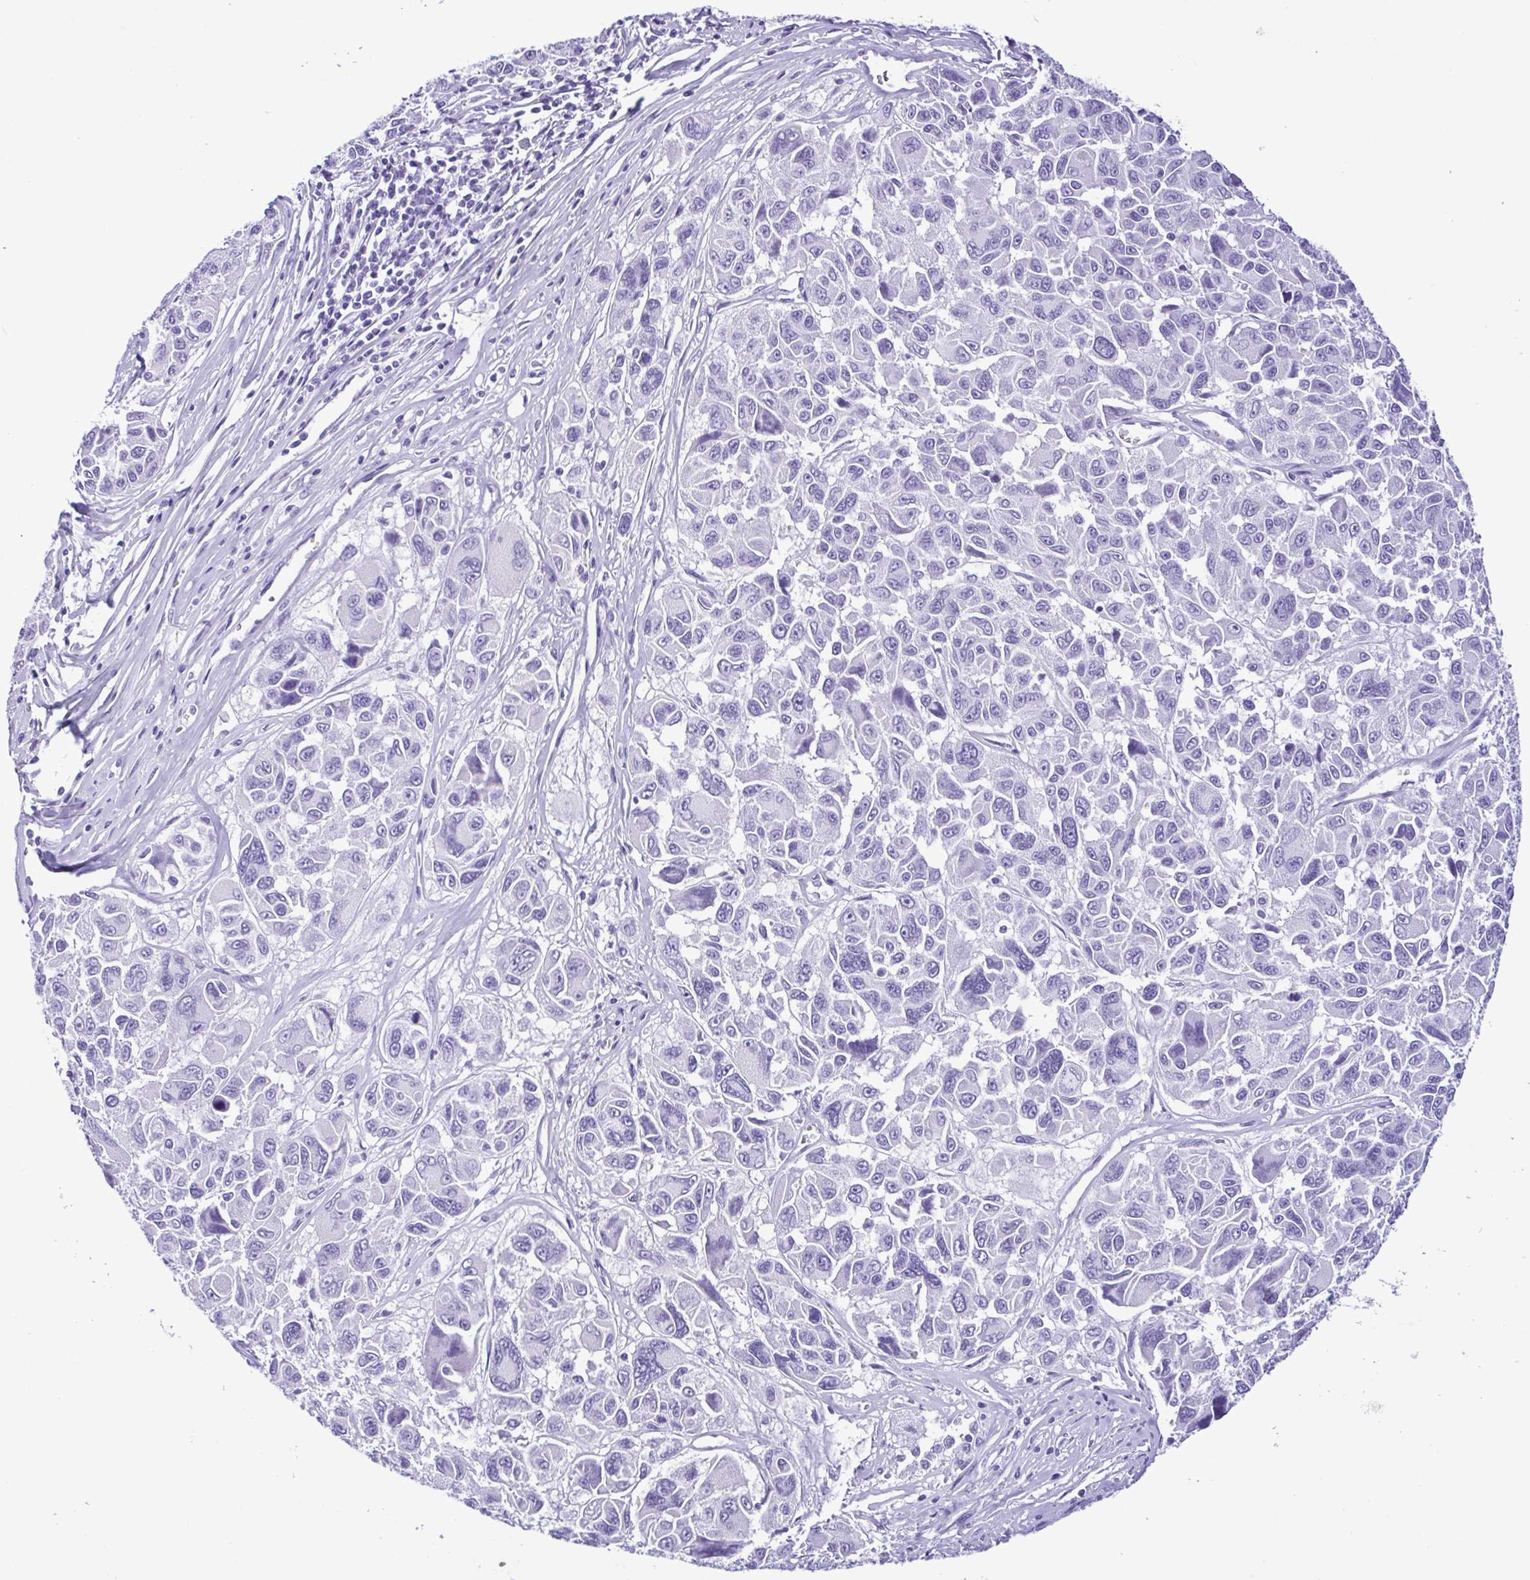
{"staining": {"intensity": "negative", "quantity": "none", "location": "none"}, "tissue": "melanoma", "cell_type": "Tumor cells", "image_type": "cancer", "snomed": [{"axis": "morphology", "description": "Malignant melanoma, NOS"}, {"axis": "topography", "description": "Skin"}], "caption": "This is a image of IHC staining of malignant melanoma, which shows no staining in tumor cells. Nuclei are stained in blue.", "gene": "SPATA16", "patient": {"sex": "female", "age": 66}}